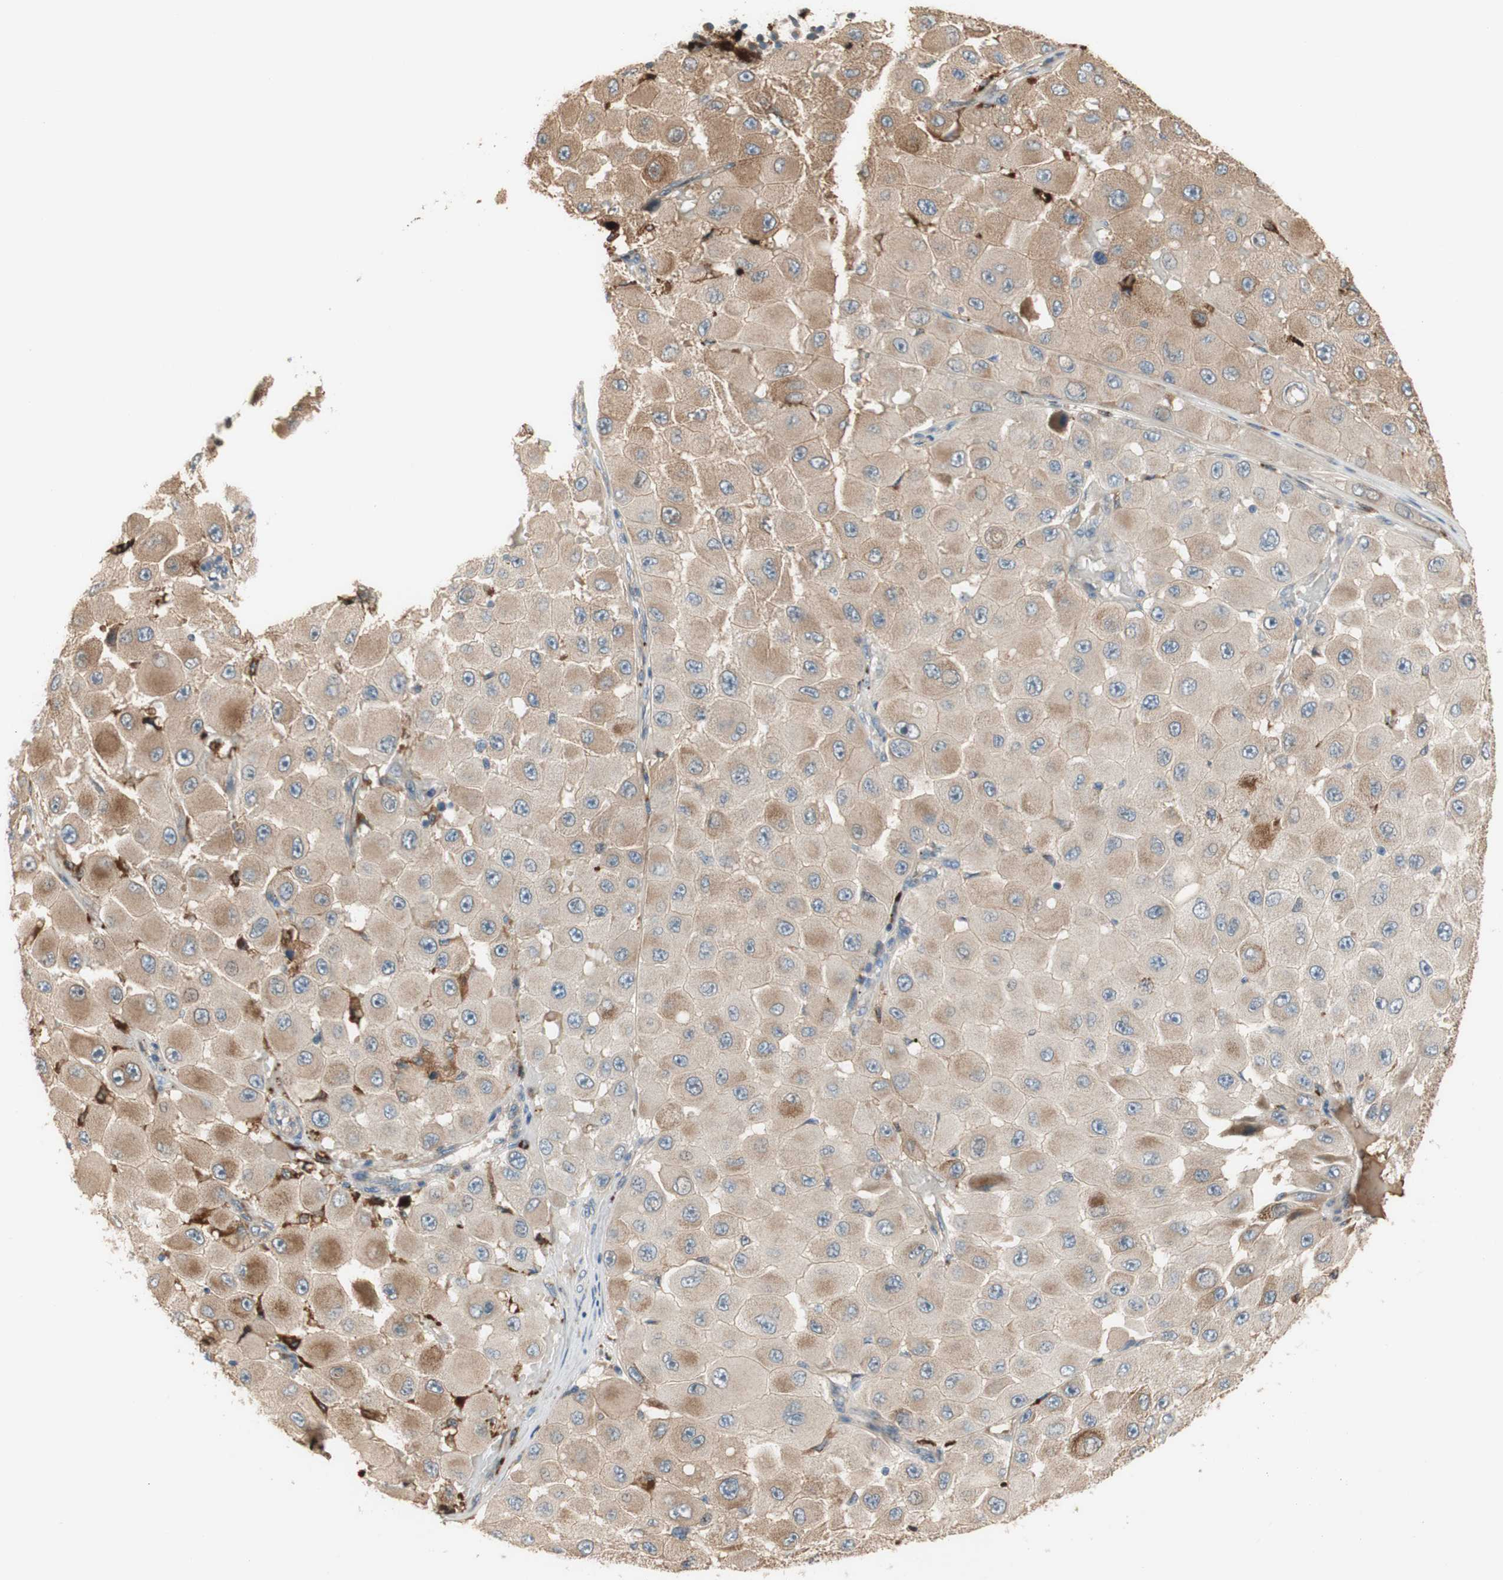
{"staining": {"intensity": "weak", "quantity": ">75%", "location": "cytoplasmic/membranous"}, "tissue": "melanoma", "cell_type": "Tumor cells", "image_type": "cancer", "snomed": [{"axis": "morphology", "description": "Malignant melanoma, NOS"}, {"axis": "topography", "description": "Skin"}], "caption": "A micrograph of human melanoma stained for a protein exhibits weak cytoplasmic/membranous brown staining in tumor cells. (Stains: DAB (3,3'-diaminobenzidine) in brown, nuclei in blue, Microscopy: brightfield microscopy at high magnification).", "gene": "PTPN21", "patient": {"sex": "female", "age": 81}}